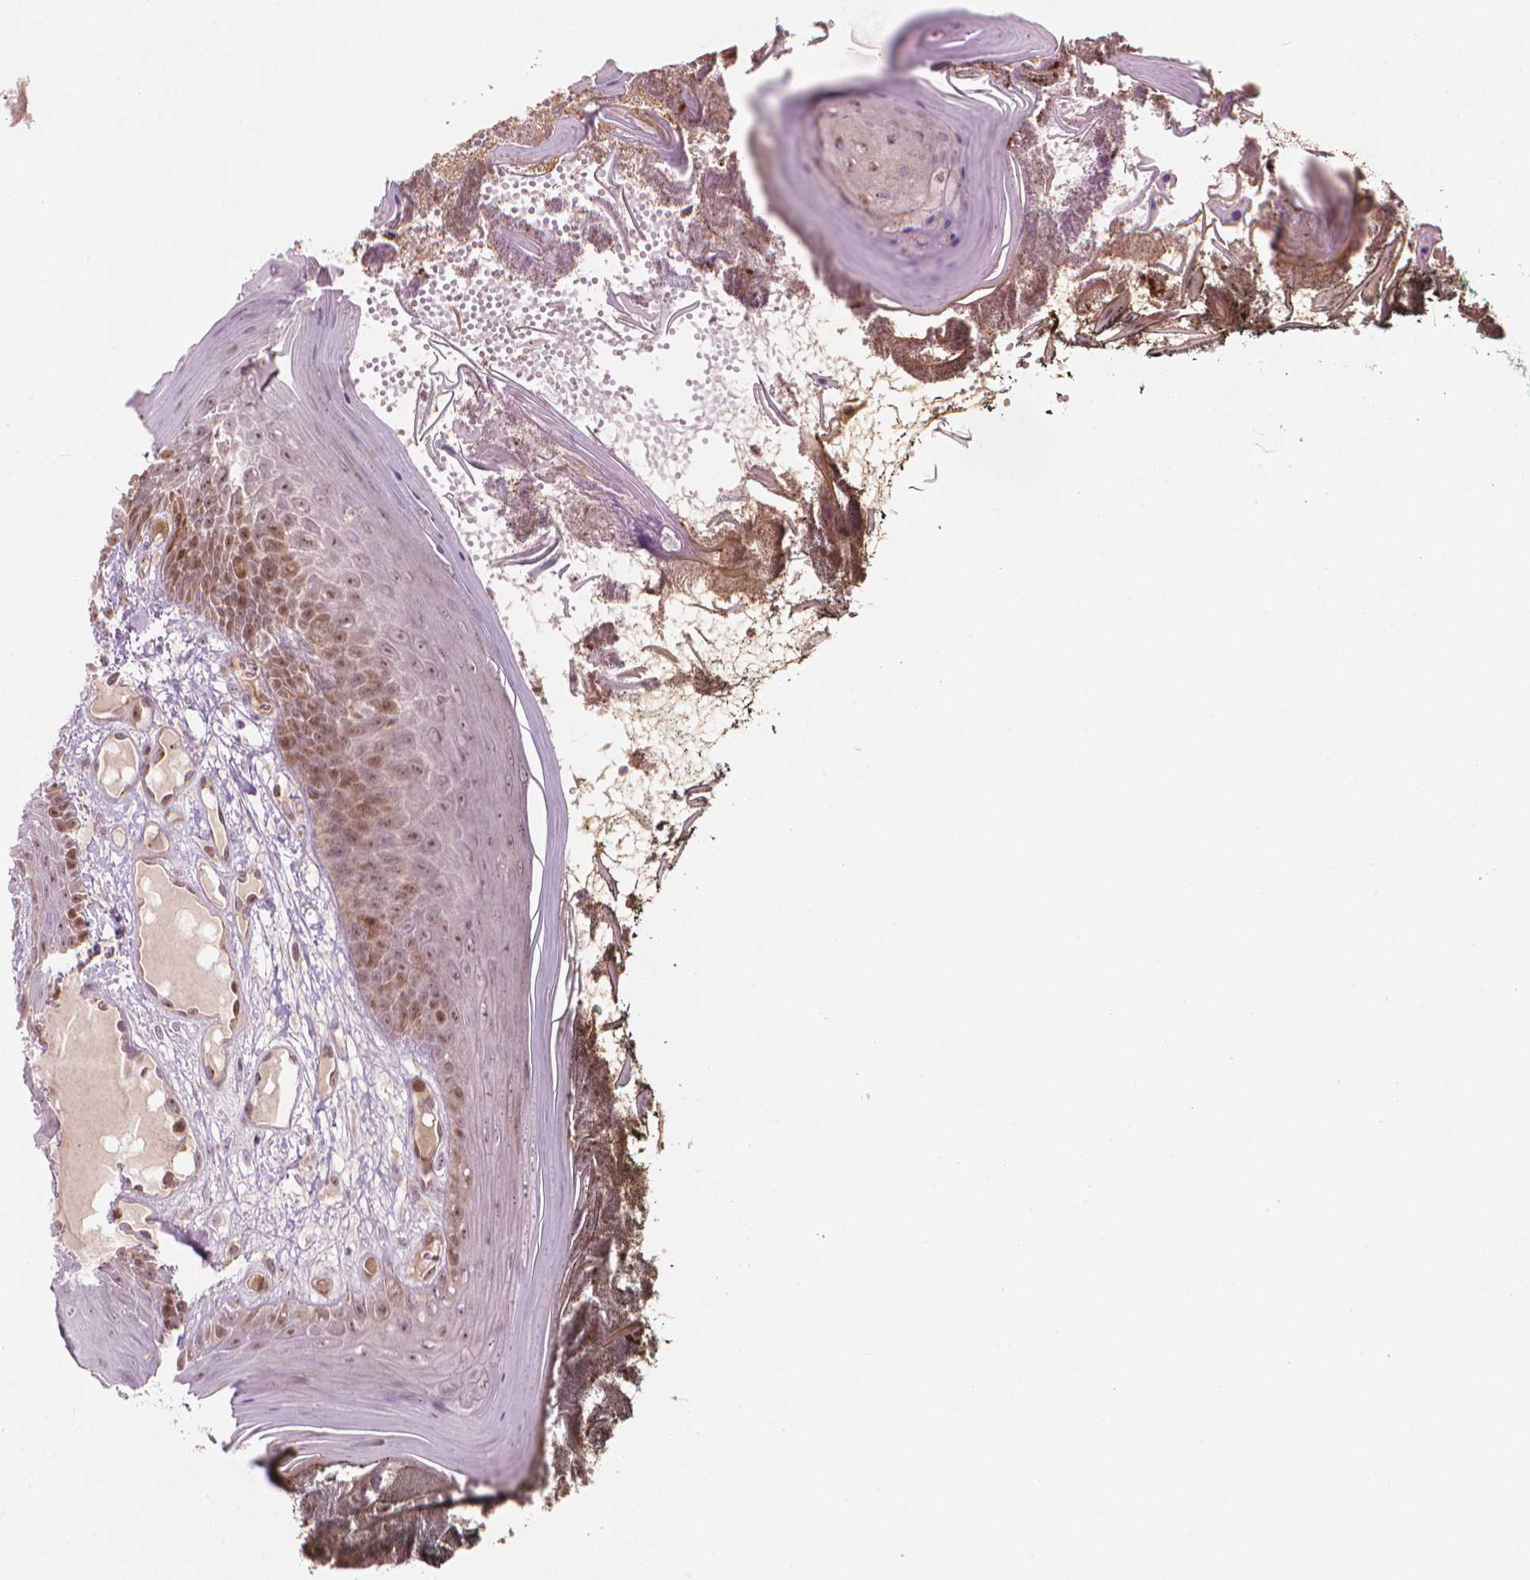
{"staining": {"intensity": "moderate", "quantity": "25%-75%", "location": "nuclear"}, "tissue": "oral mucosa", "cell_type": "Squamous epithelial cells", "image_type": "normal", "snomed": [{"axis": "morphology", "description": "Normal tissue, NOS"}, {"axis": "topography", "description": "Oral tissue"}], "caption": "Protein staining of normal oral mucosa shows moderate nuclear staining in approximately 25%-75% of squamous epithelial cells.", "gene": "SMC2", "patient": {"sex": "male", "age": 9}}